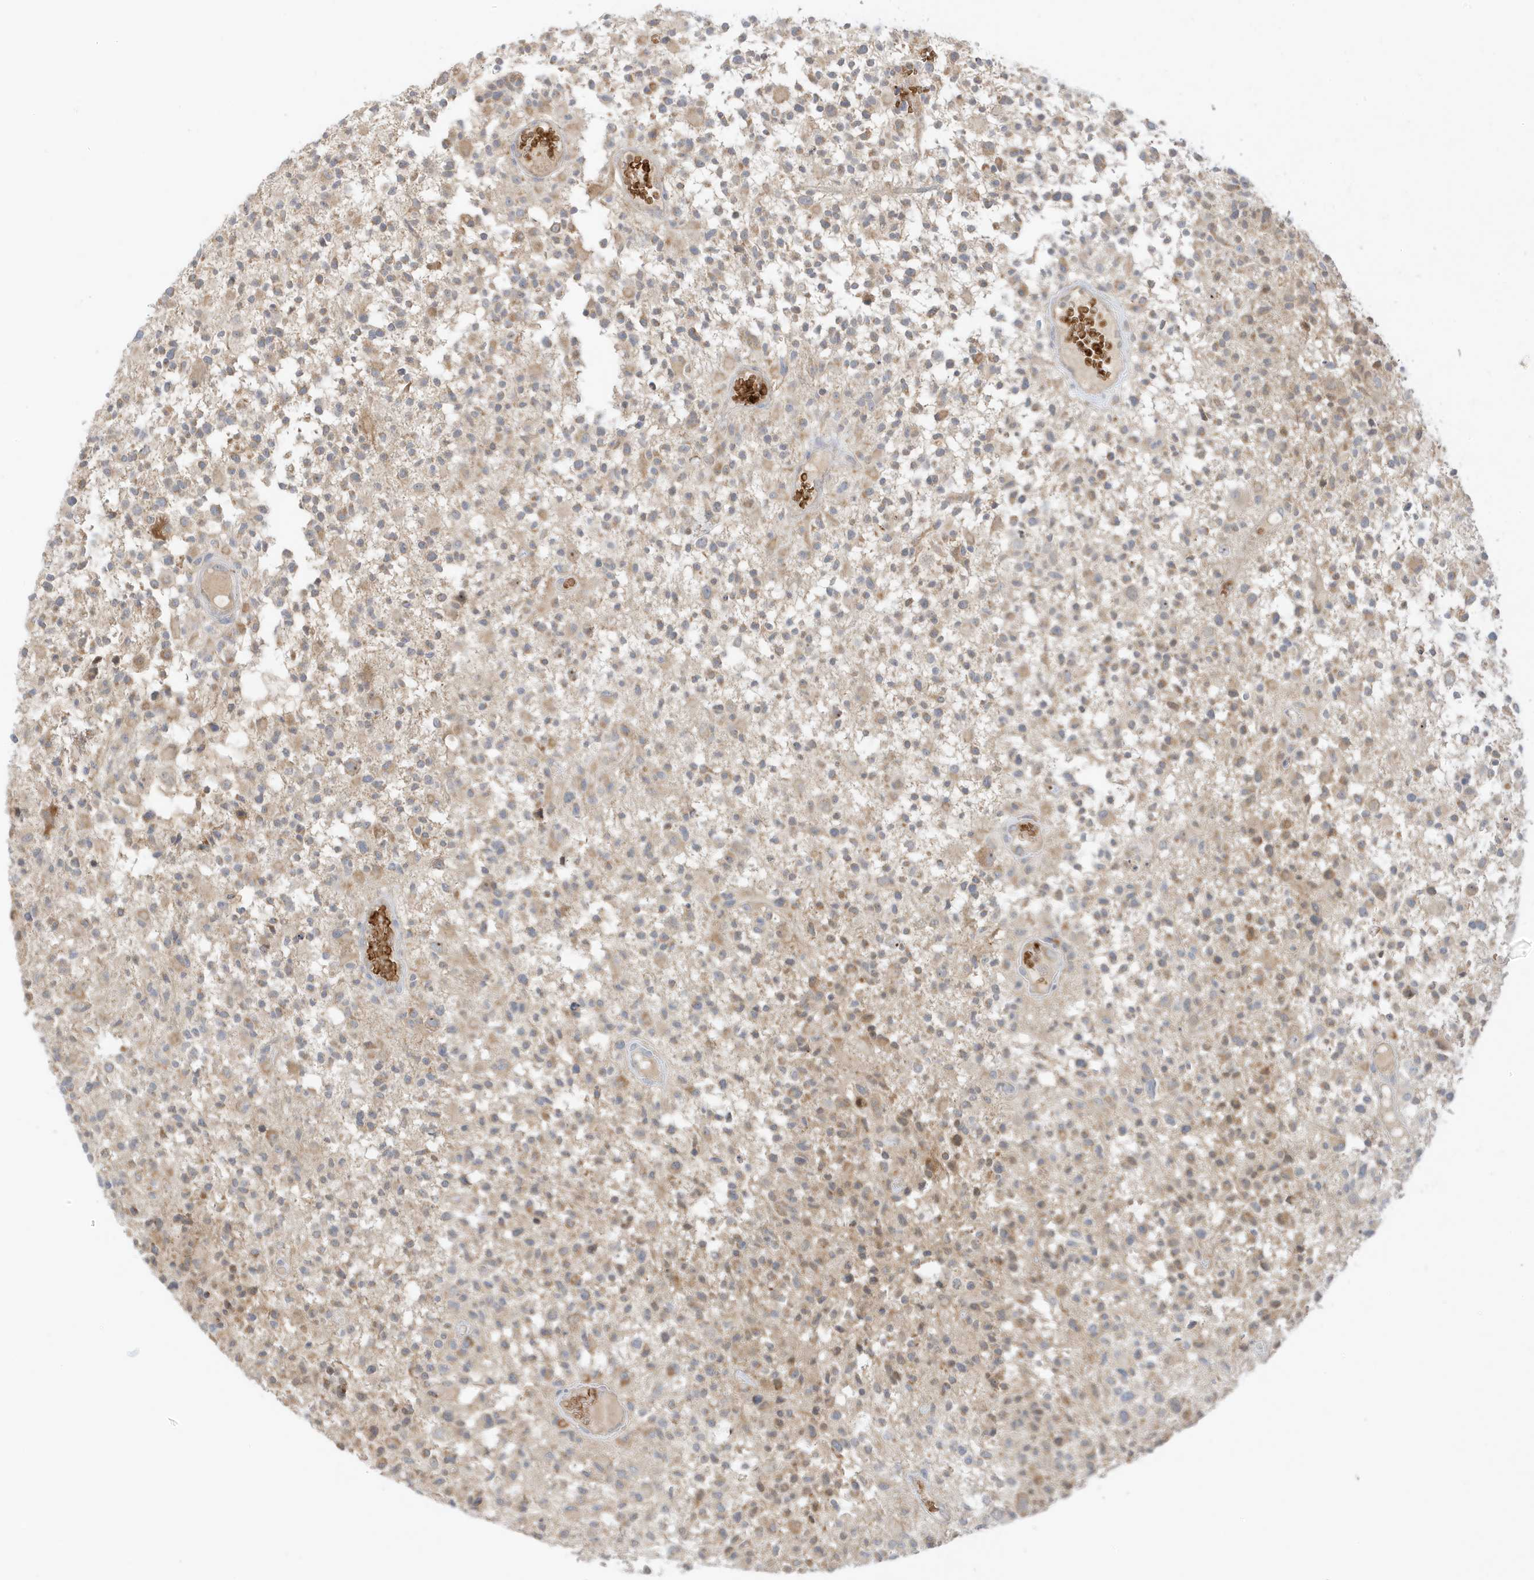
{"staining": {"intensity": "weak", "quantity": "25%-75%", "location": "cytoplasmic/membranous"}, "tissue": "glioma", "cell_type": "Tumor cells", "image_type": "cancer", "snomed": [{"axis": "morphology", "description": "Glioma, malignant, High grade"}, {"axis": "morphology", "description": "Glioblastoma, NOS"}, {"axis": "topography", "description": "Brain"}], "caption": "Protein staining of glioma tissue demonstrates weak cytoplasmic/membranous positivity in approximately 25%-75% of tumor cells. The protein of interest is shown in brown color, while the nuclei are stained blue.", "gene": "NPPC", "patient": {"sex": "male", "age": 60}}